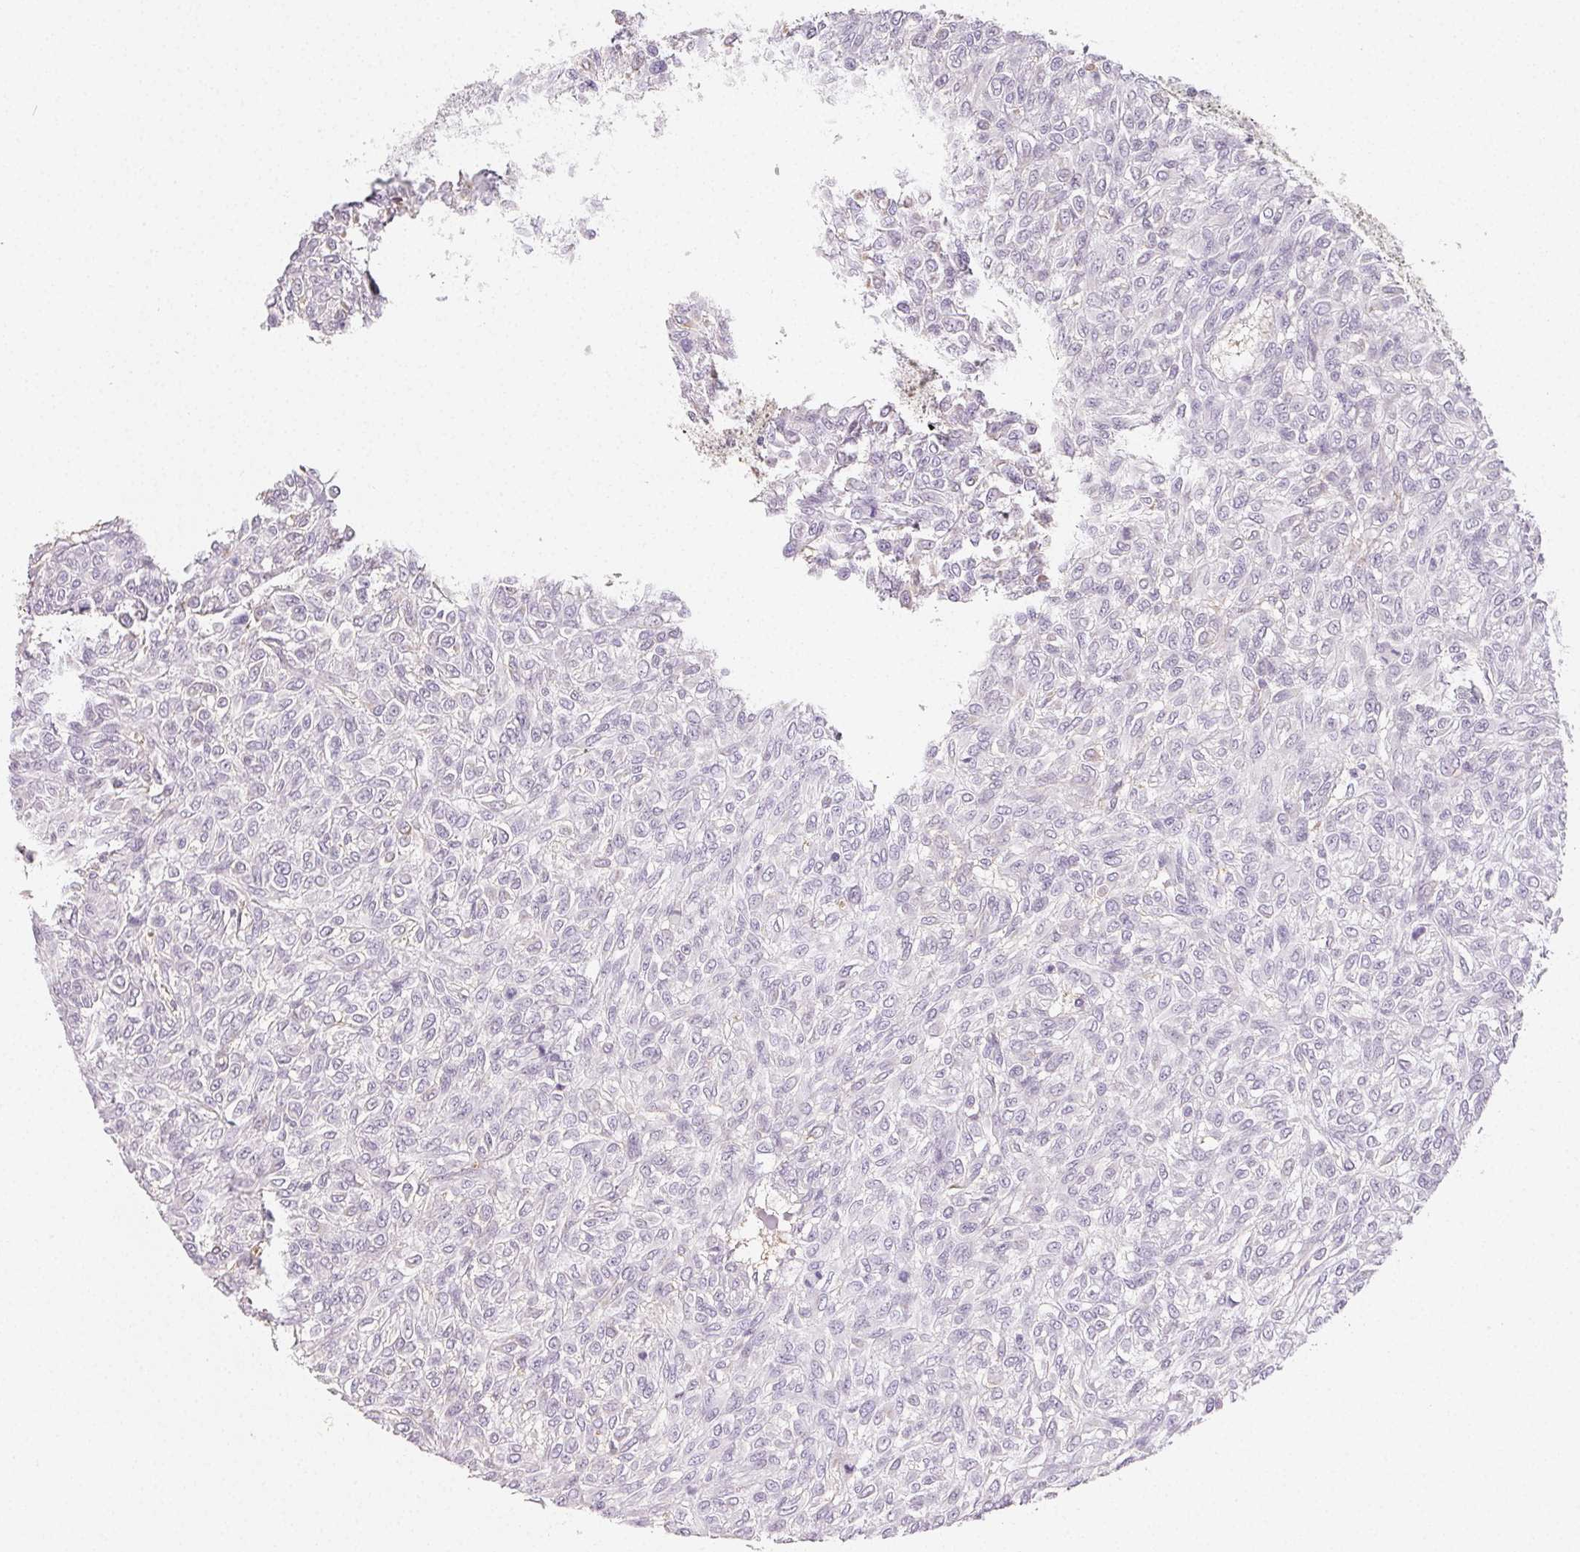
{"staining": {"intensity": "negative", "quantity": "none", "location": "none"}, "tissue": "renal cancer", "cell_type": "Tumor cells", "image_type": "cancer", "snomed": [{"axis": "morphology", "description": "Adenocarcinoma, NOS"}, {"axis": "topography", "description": "Kidney"}], "caption": "Immunohistochemistry image of neoplastic tissue: human adenocarcinoma (renal) stained with DAB reveals no significant protein expression in tumor cells.", "gene": "LRRC23", "patient": {"sex": "male", "age": 58}}